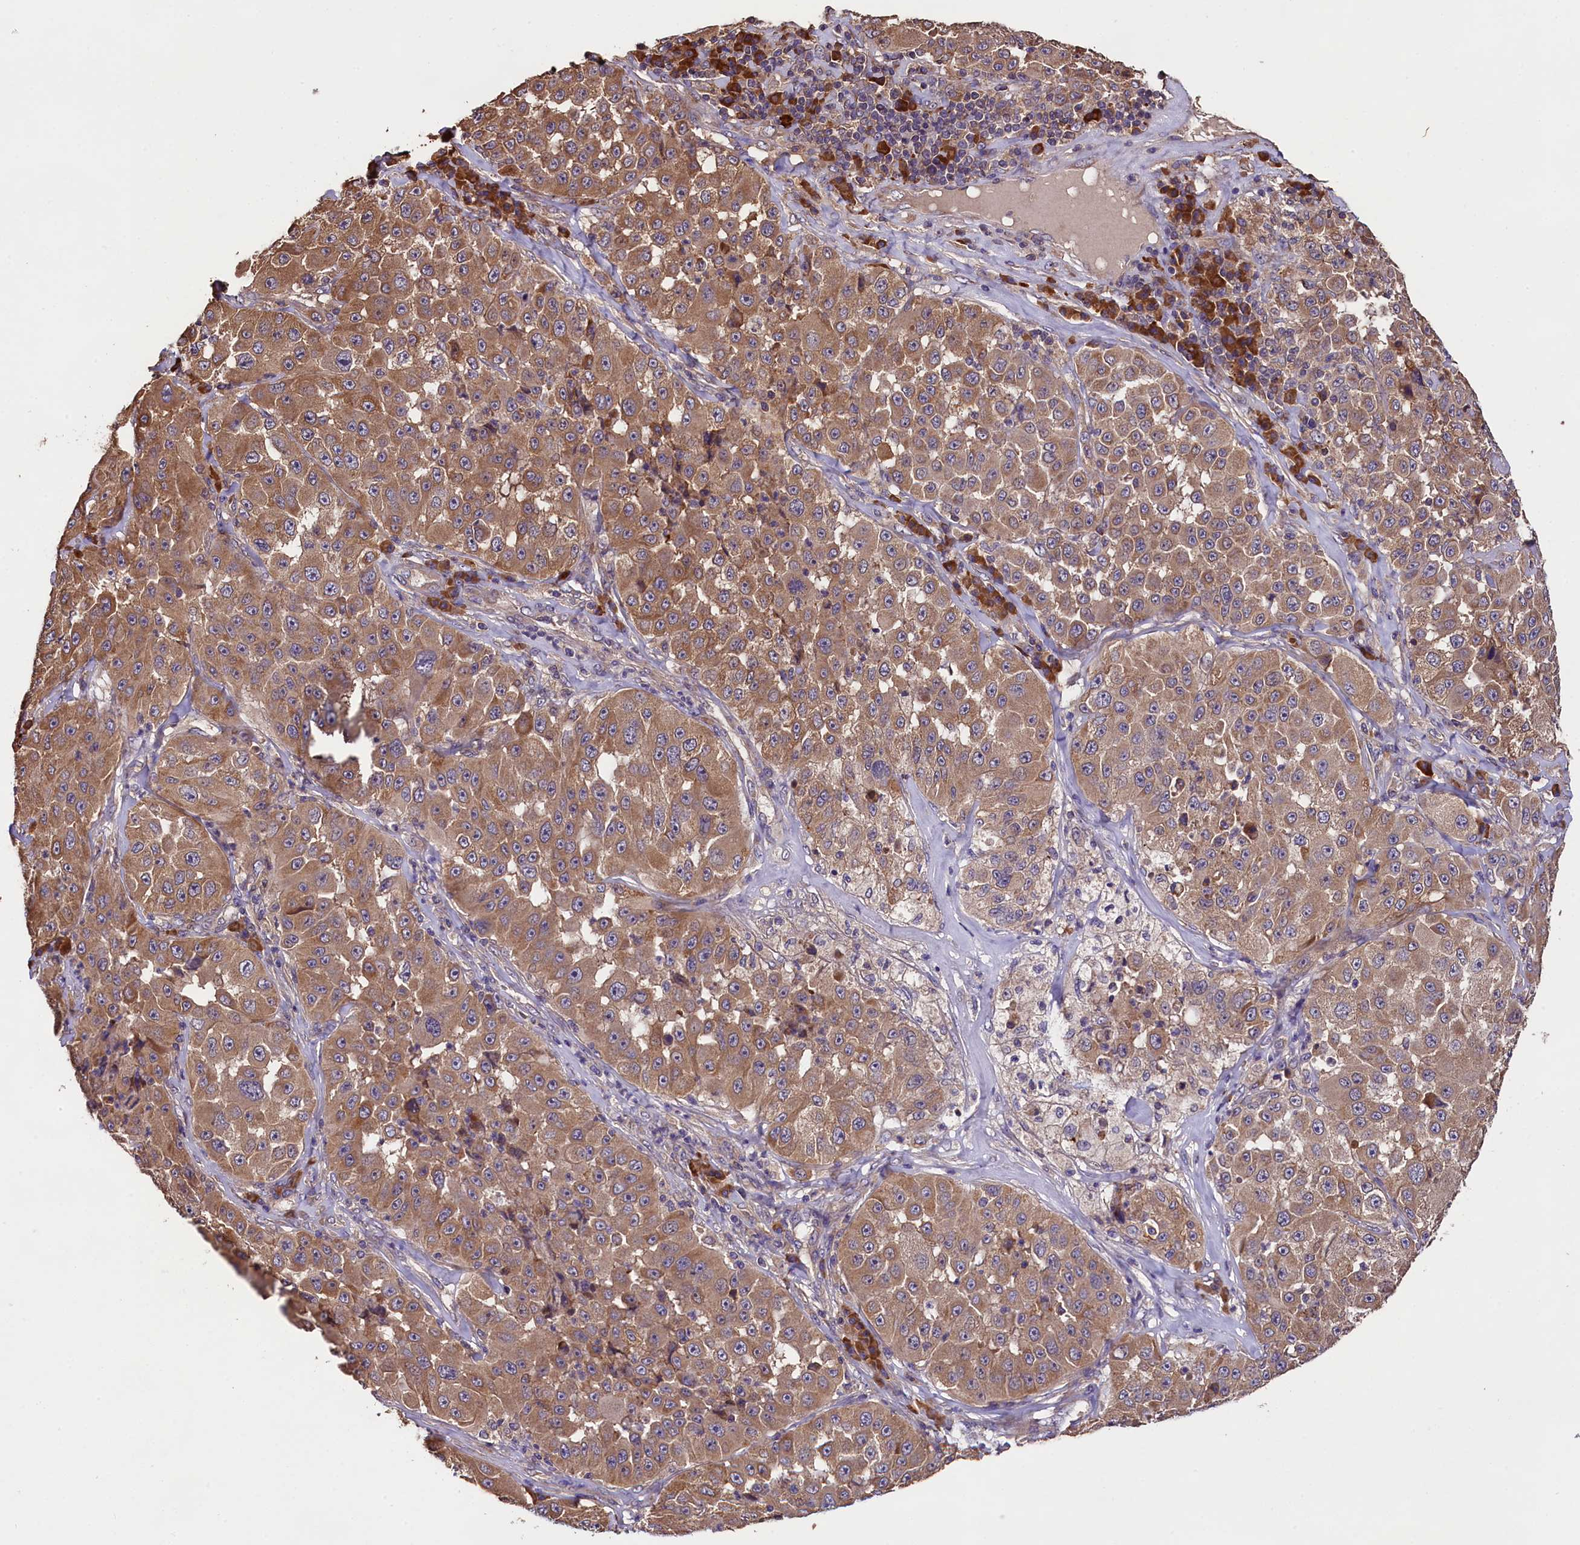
{"staining": {"intensity": "moderate", "quantity": ">75%", "location": "cytoplasmic/membranous"}, "tissue": "melanoma", "cell_type": "Tumor cells", "image_type": "cancer", "snomed": [{"axis": "morphology", "description": "Malignant melanoma, Metastatic site"}, {"axis": "topography", "description": "Lymph node"}], "caption": "Protein analysis of melanoma tissue exhibits moderate cytoplasmic/membranous expression in about >75% of tumor cells.", "gene": "ENKD1", "patient": {"sex": "male", "age": 62}}